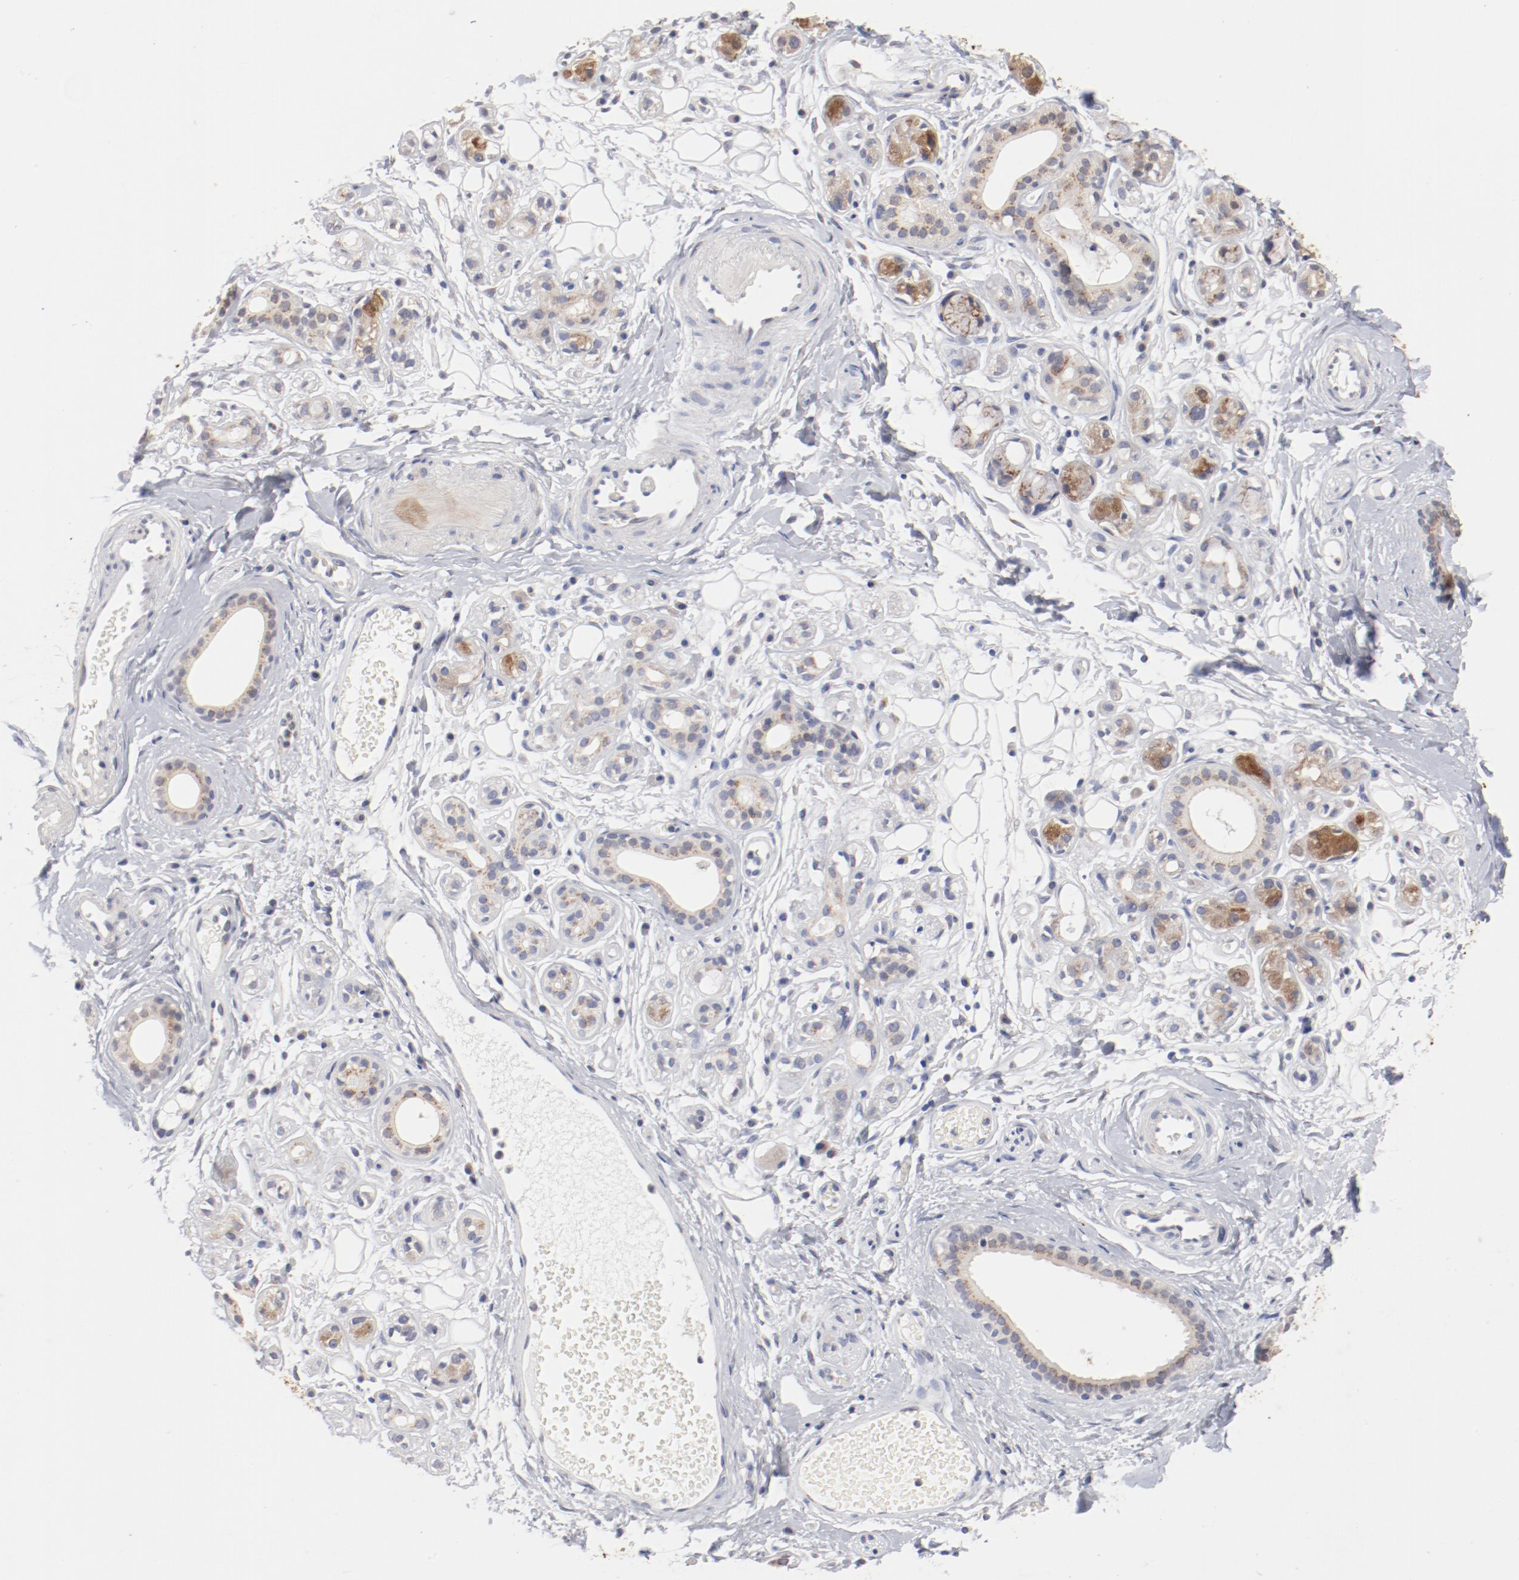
{"staining": {"intensity": "moderate", "quantity": ">75%", "location": "cytoplasmic/membranous"}, "tissue": "salivary gland", "cell_type": "Glandular cells", "image_type": "normal", "snomed": [{"axis": "morphology", "description": "Normal tissue, NOS"}, {"axis": "topography", "description": "Salivary gland"}], "caption": "Moderate cytoplasmic/membranous protein expression is appreciated in about >75% of glandular cells in salivary gland. (brown staining indicates protein expression, while blue staining denotes nuclei).", "gene": "AK7", "patient": {"sex": "male", "age": 54}}